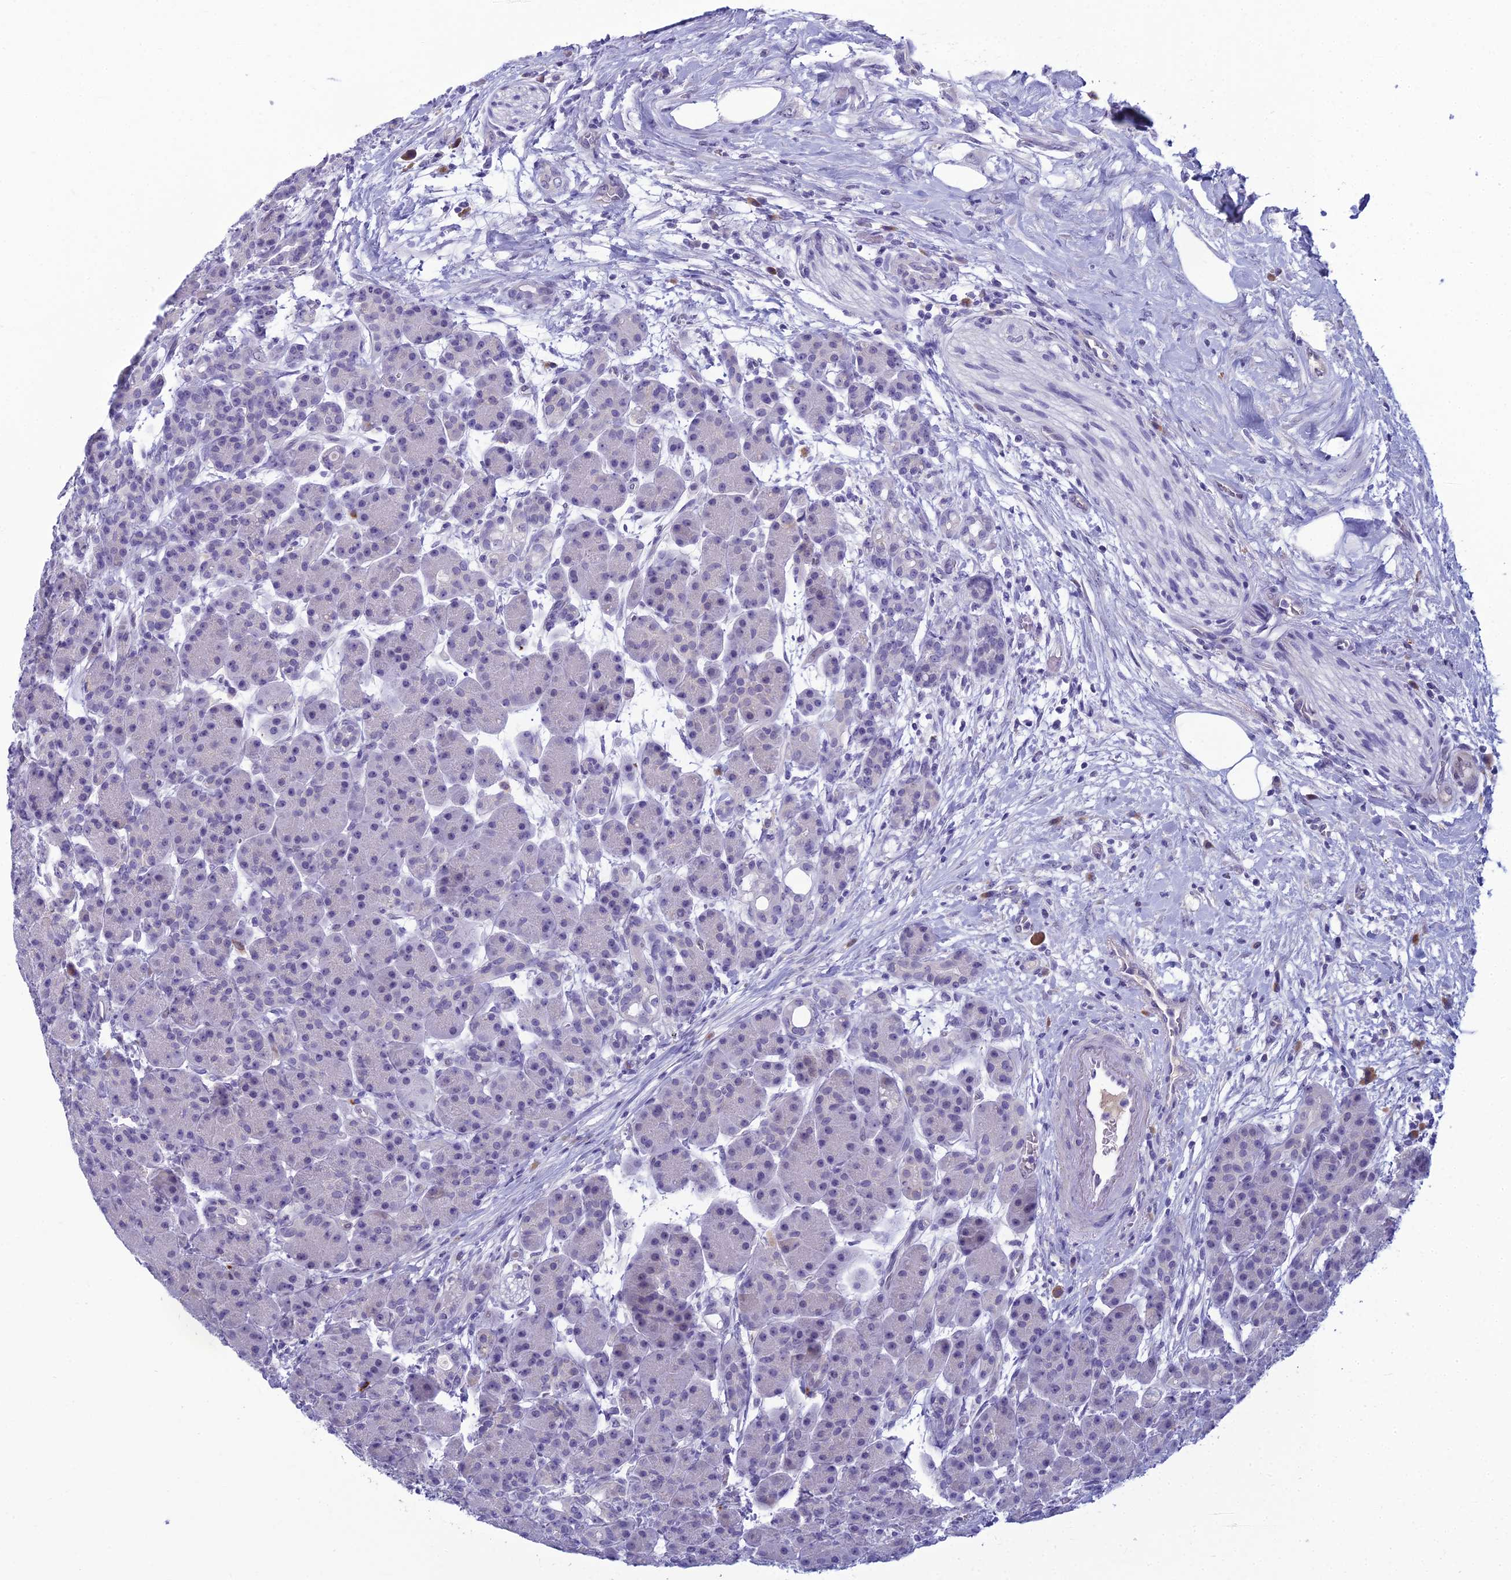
{"staining": {"intensity": "negative", "quantity": "none", "location": "none"}, "tissue": "pancreas", "cell_type": "Exocrine glandular cells", "image_type": "normal", "snomed": [{"axis": "morphology", "description": "Normal tissue, NOS"}, {"axis": "topography", "description": "Pancreas"}], "caption": "Exocrine glandular cells are negative for brown protein staining in benign pancreas. Brightfield microscopy of immunohistochemistry stained with DAB (3,3'-diaminobenzidine) (brown) and hematoxylin (blue), captured at high magnification.", "gene": "MUC13", "patient": {"sex": "male", "age": 63}}